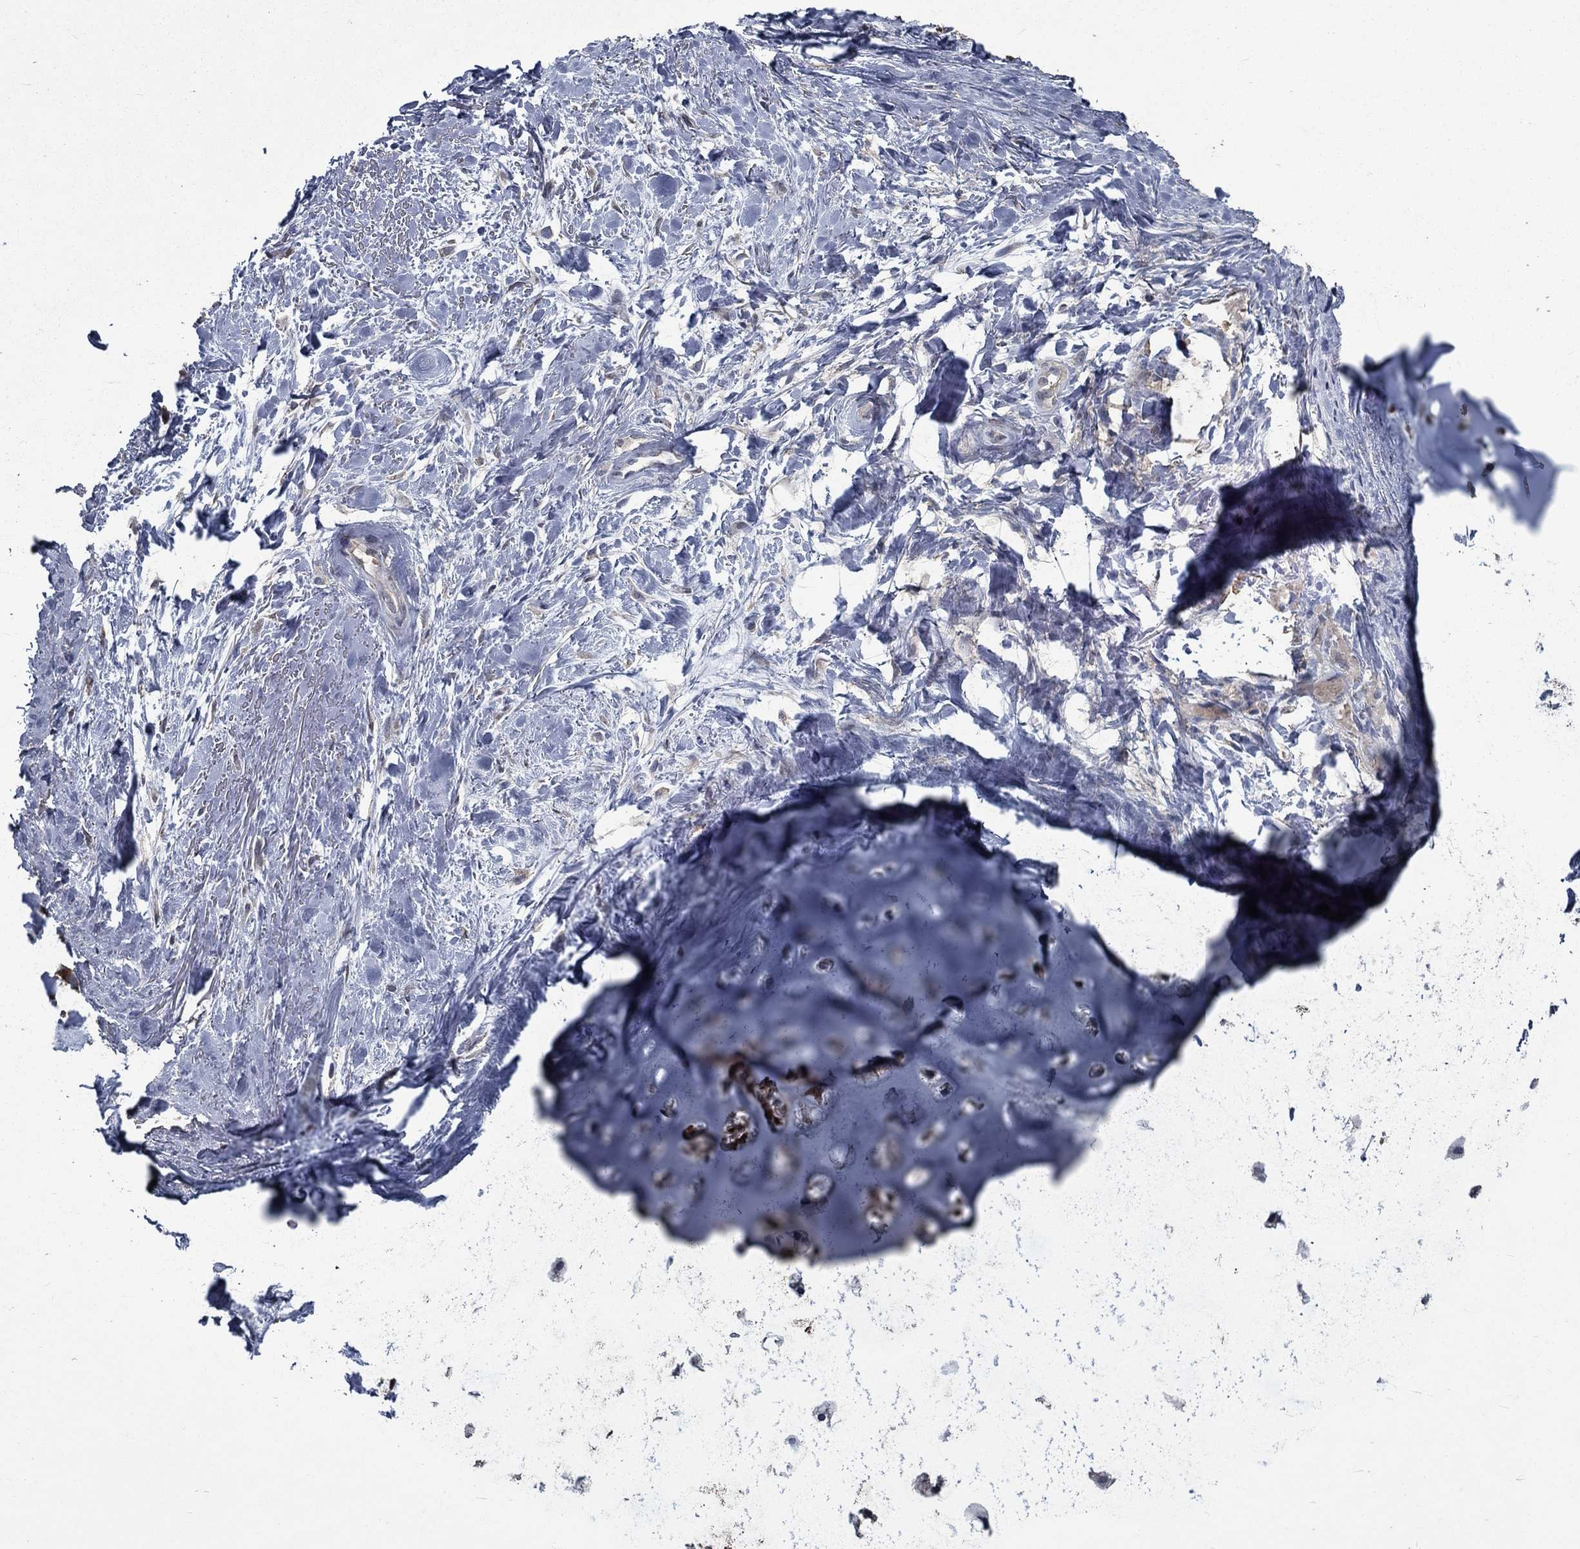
{"staining": {"intensity": "negative", "quantity": "none", "location": "none"}, "tissue": "soft tissue", "cell_type": "Fibroblasts", "image_type": "normal", "snomed": [{"axis": "morphology", "description": "Normal tissue, NOS"}, {"axis": "topography", "description": "Cartilage tissue"}], "caption": "IHC of normal human soft tissue reveals no expression in fibroblasts. (DAB (3,3'-diaminobenzidine) immunohistochemistry with hematoxylin counter stain).", "gene": "SLC44A1", "patient": {"sex": "male", "age": 62}}